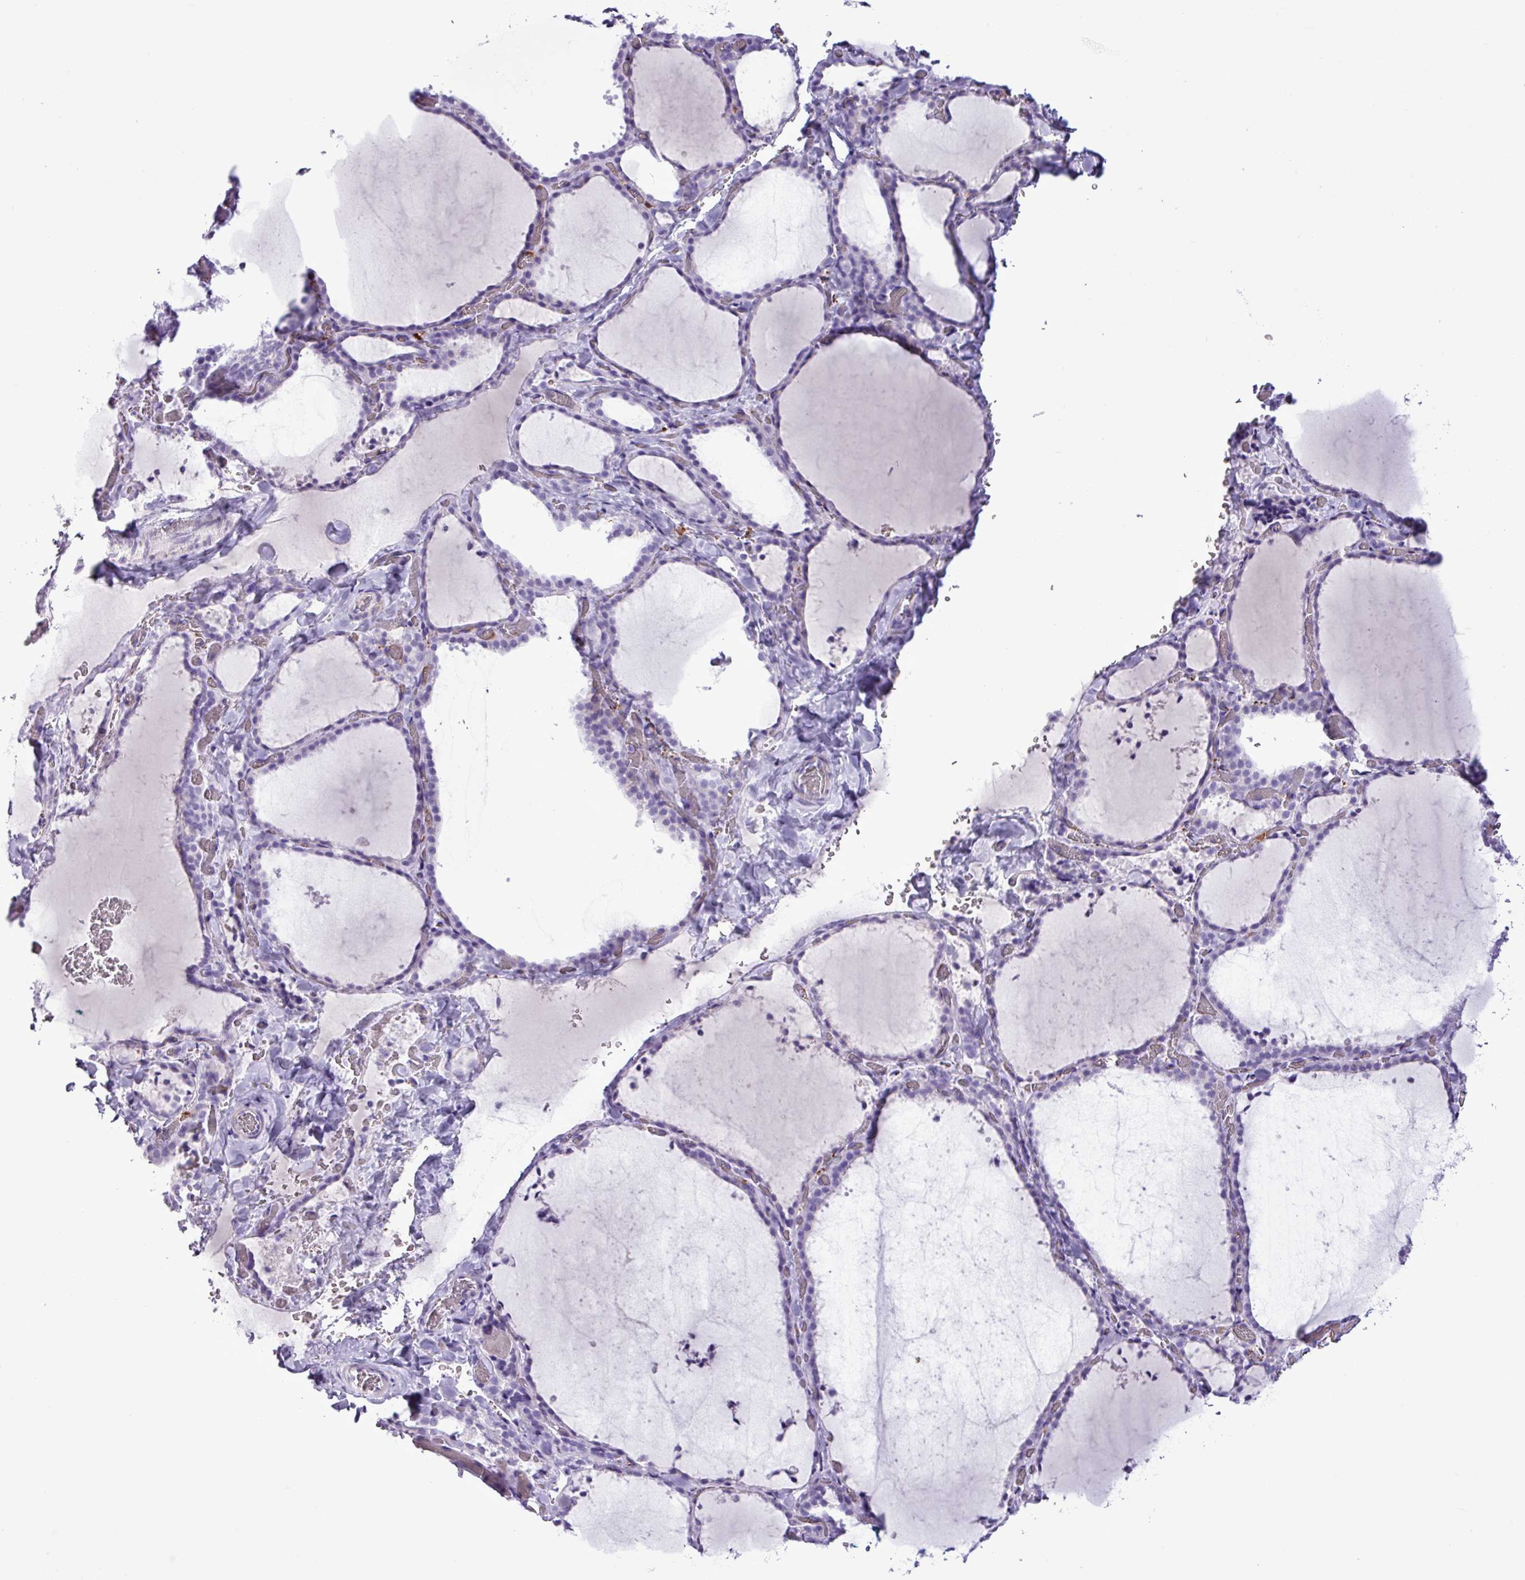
{"staining": {"intensity": "negative", "quantity": "none", "location": "none"}, "tissue": "thyroid gland", "cell_type": "Glandular cells", "image_type": "normal", "snomed": [{"axis": "morphology", "description": "Normal tissue, NOS"}, {"axis": "topography", "description": "Thyroid gland"}], "caption": "Histopathology image shows no protein positivity in glandular cells of normal thyroid gland.", "gene": "TMEM200C", "patient": {"sex": "female", "age": 22}}